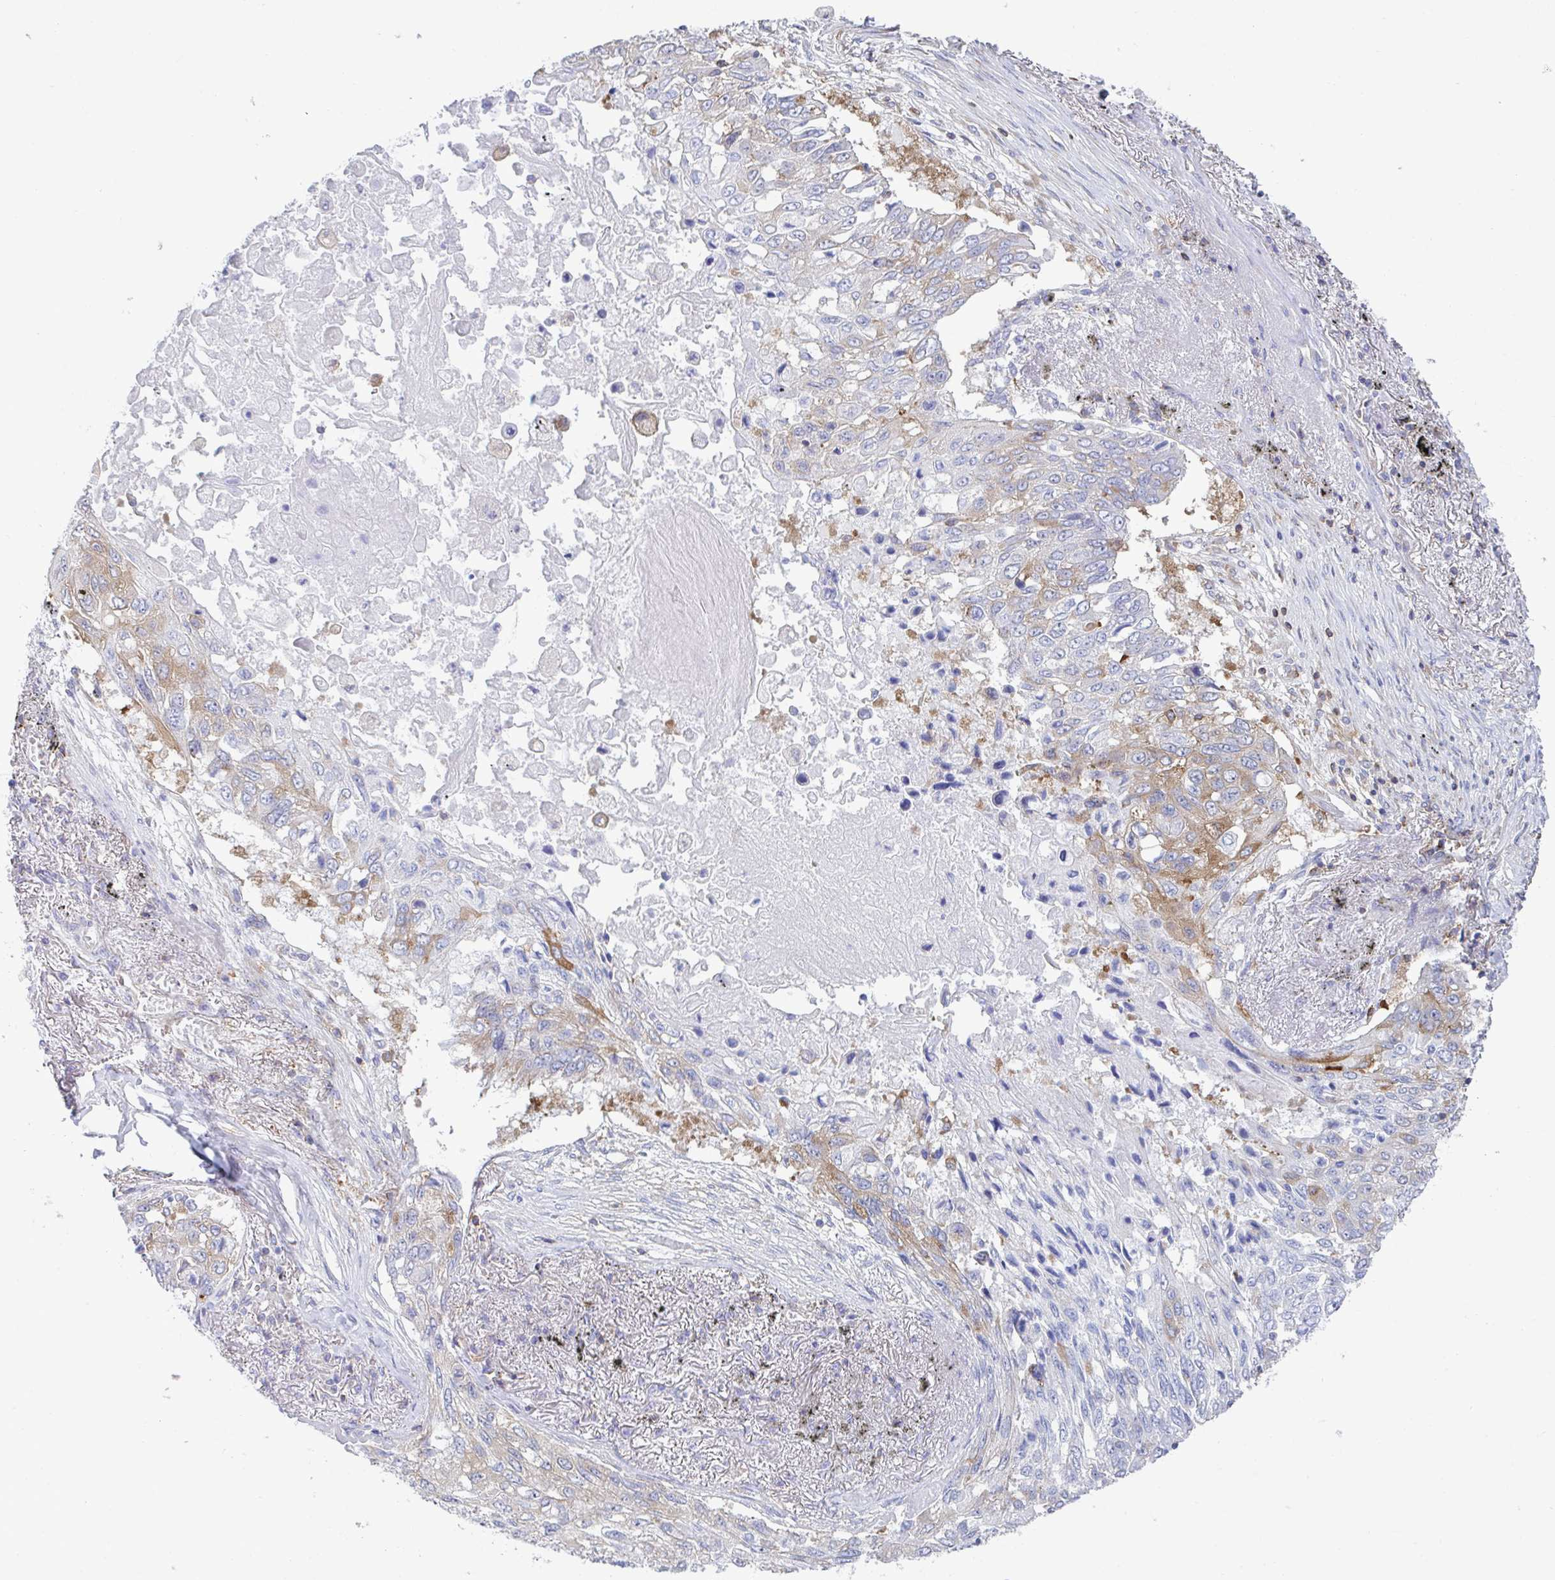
{"staining": {"intensity": "weak", "quantity": "<25%", "location": "cytoplasmic/membranous"}, "tissue": "lung cancer", "cell_type": "Tumor cells", "image_type": "cancer", "snomed": [{"axis": "morphology", "description": "Squamous cell carcinoma, NOS"}, {"axis": "topography", "description": "Lung"}], "caption": "An IHC histopathology image of squamous cell carcinoma (lung) is shown. There is no staining in tumor cells of squamous cell carcinoma (lung). The staining is performed using DAB brown chromogen with nuclei counter-stained in using hematoxylin.", "gene": "WNK1", "patient": {"sex": "male", "age": 75}}